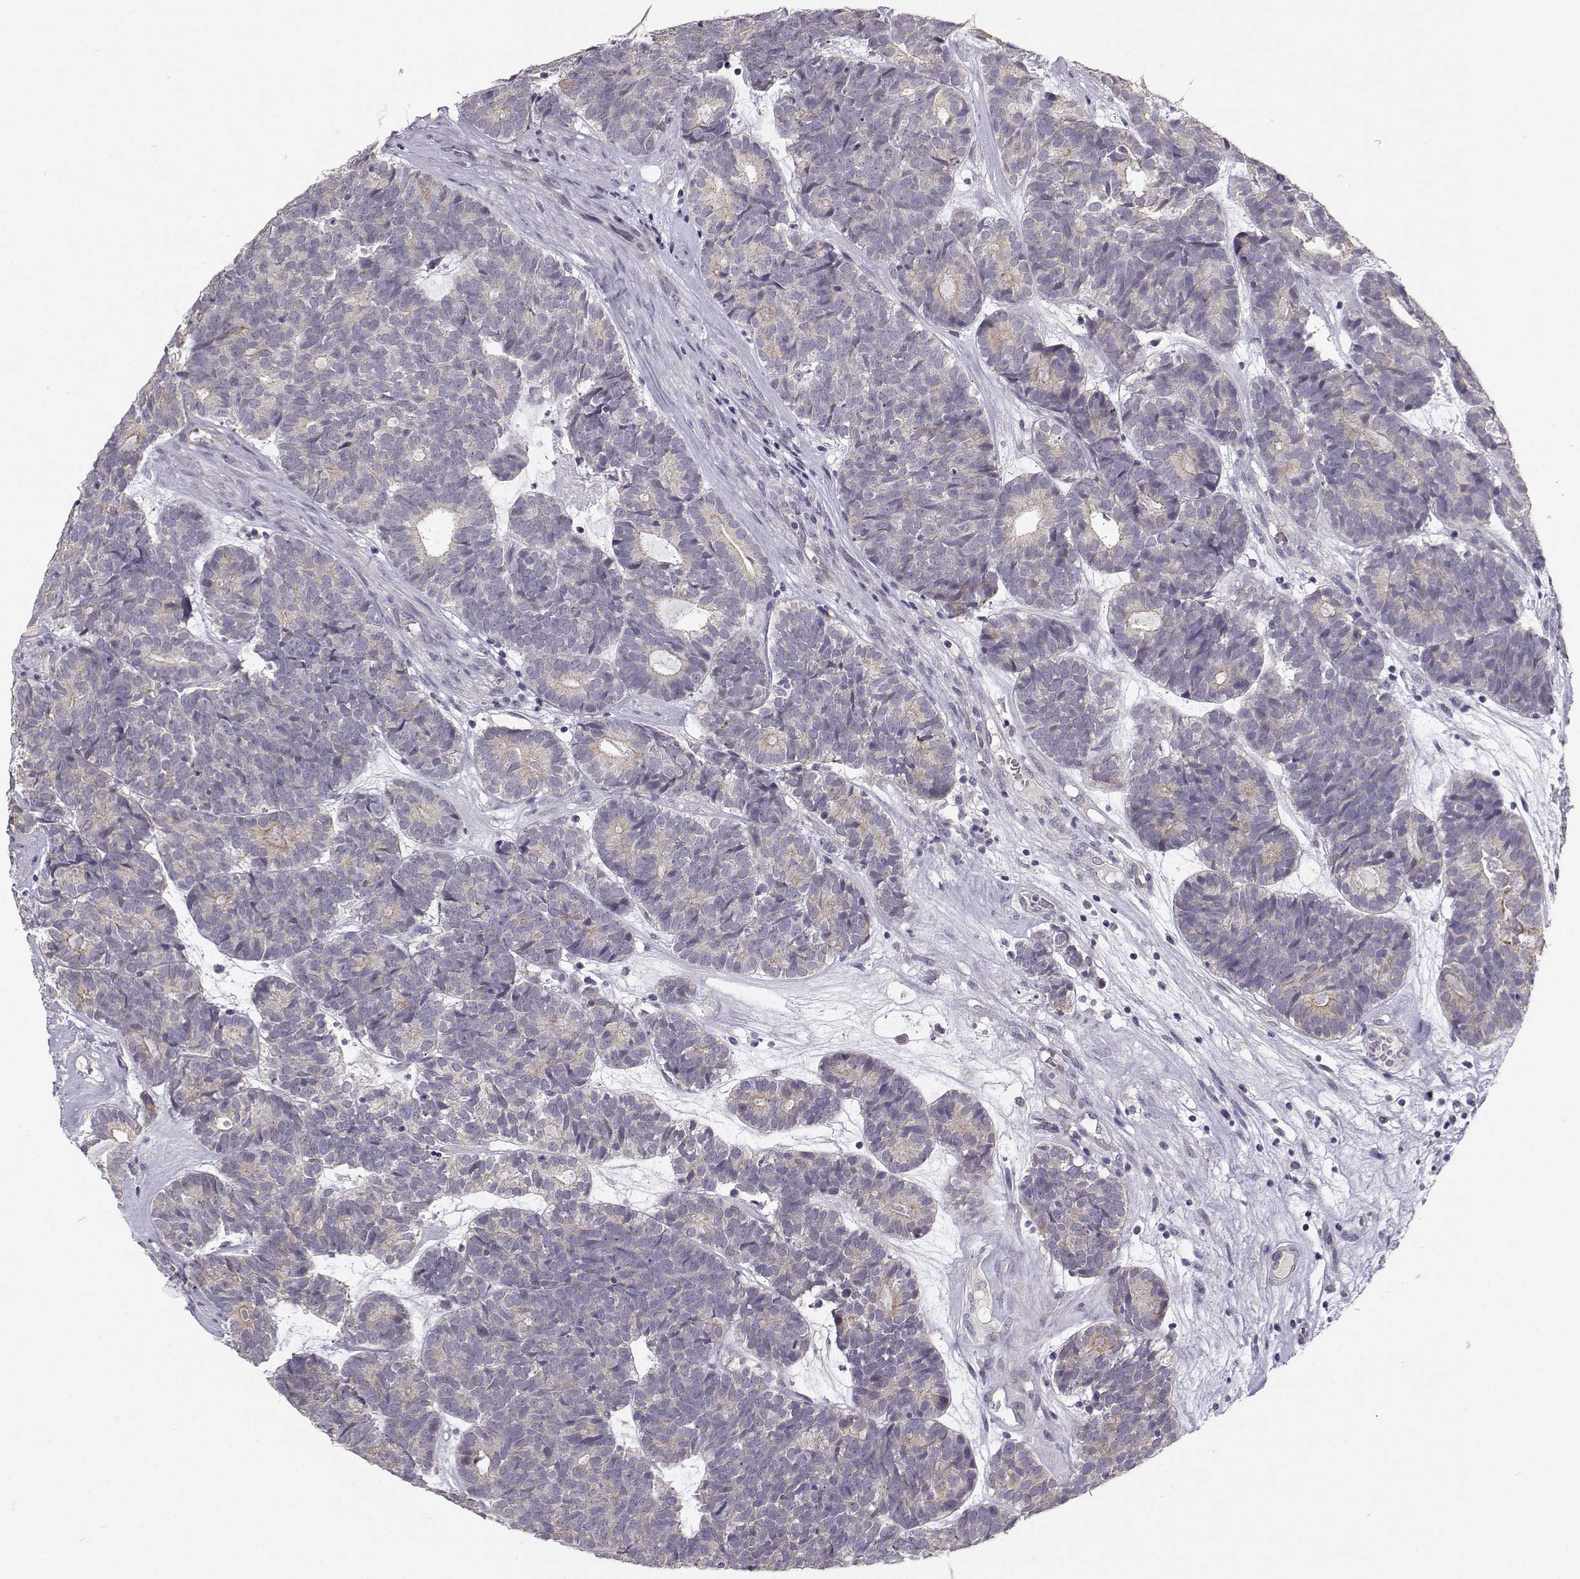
{"staining": {"intensity": "weak", "quantity": "<25%", "location": "cytoplasmic/membranous"}, "tissue": "head and neck cancer", "cell_type": "Tumor cells", "image_type": "cancer", "snomed": [{"axis": "morphology", "description": "Adenocarcinoma, NOS"}, {"axis": "topography", "description": "Head-Neck"}], "caption": "Tumor cells are negative for protein expression in human adenocarcinoma (head and neck).", "gene": "TMEM145", "patient": {"sex": "female", "age": 81}}